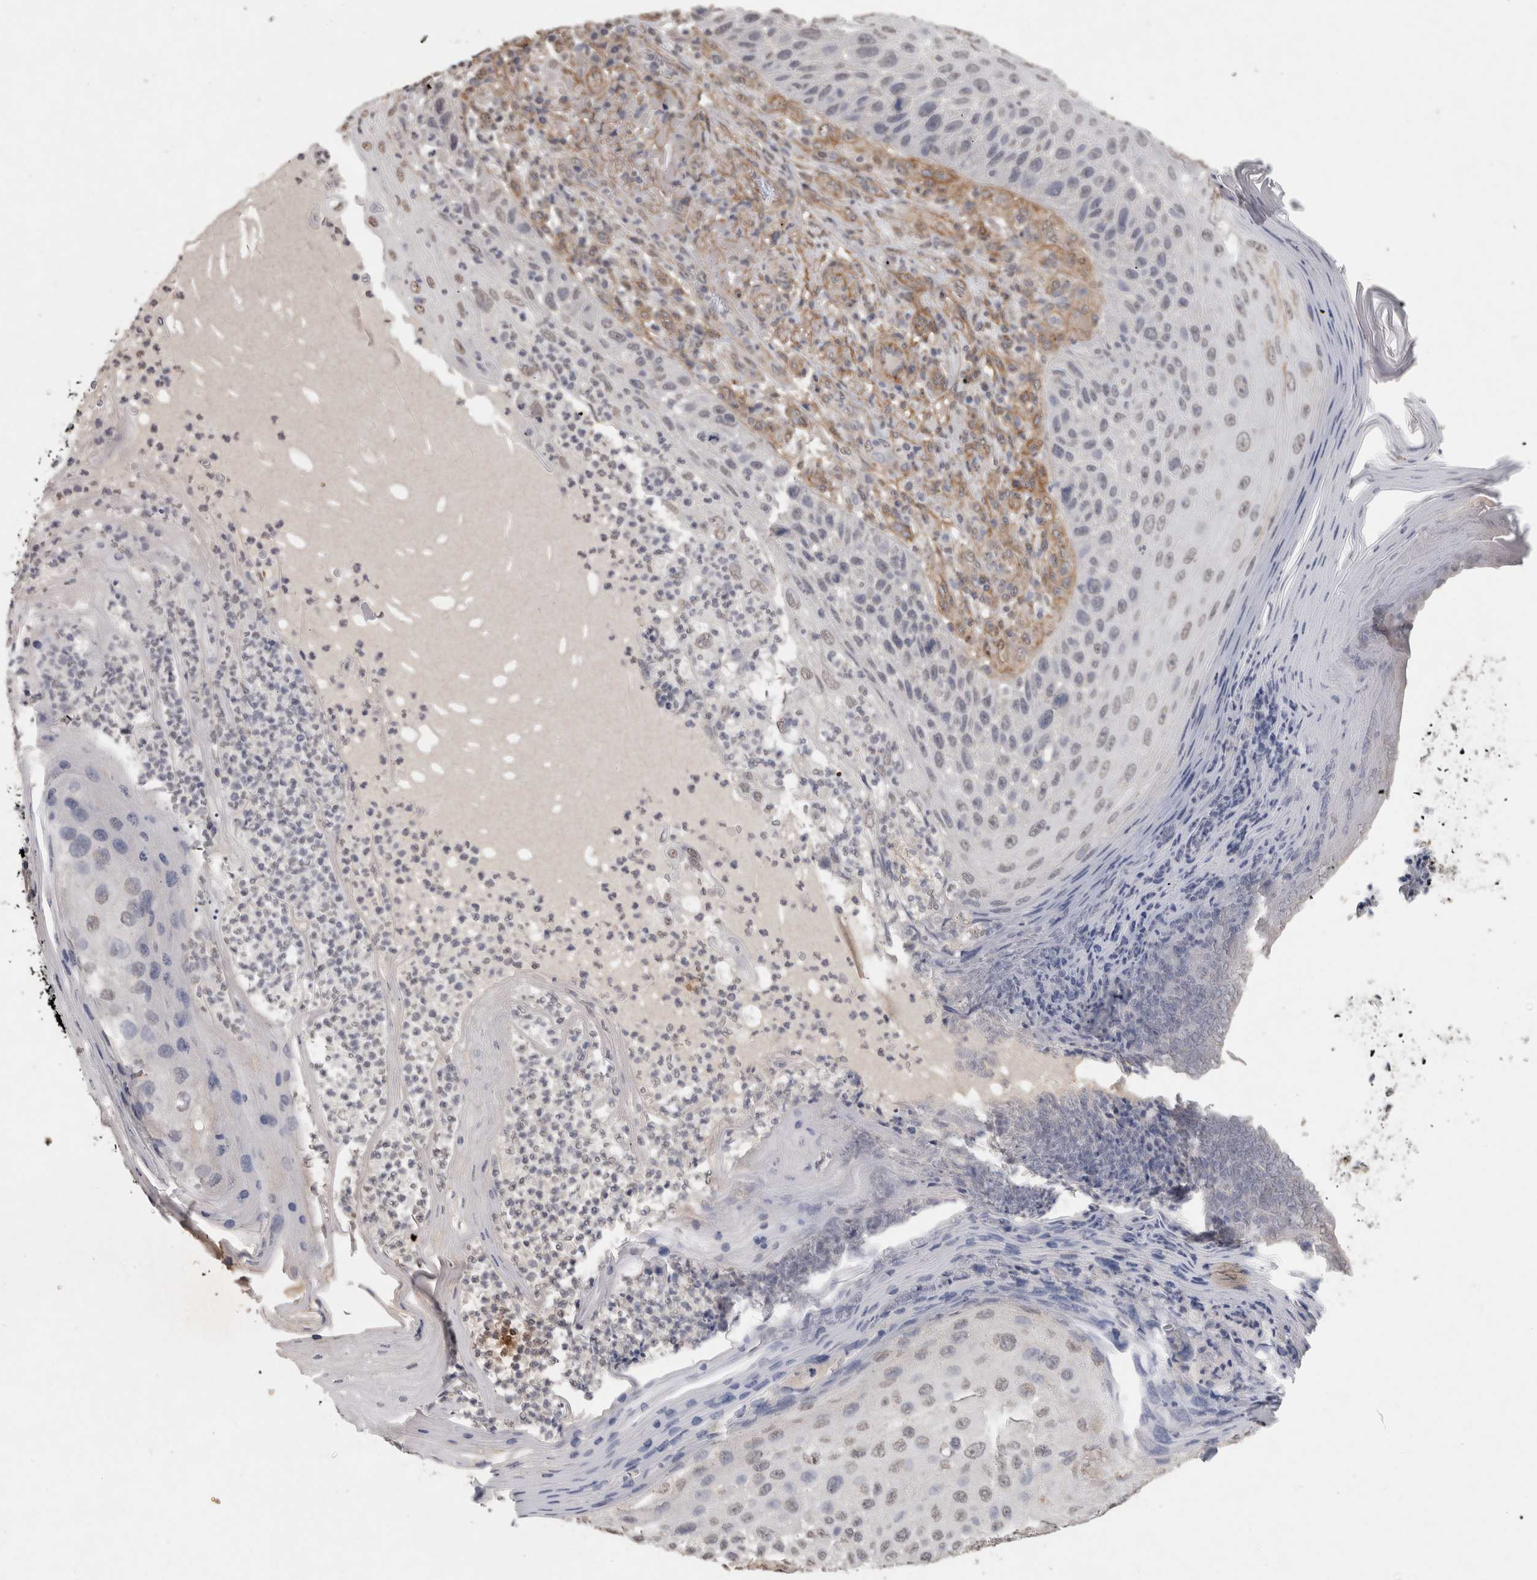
{"staining": {"intensity": "weak", "quantity": "25%-75%", "location": "nuclear"}, "tissue": "skin cancer", "cell_type": "Tumor cells", "image_type": "cancer", "snomed": [{"axis": "morphology", "description": "Squamous cell carcinoma, NOS"}, {"axis": "topography", "description": "Skin"}], "caption": "Tumor cells exhibit weak nuclear expression in approximately 25%-75% of cells in skin squamous cell carcinoma.", "gene": "RECK", "patient": {"sex": "female", "age": 88}}